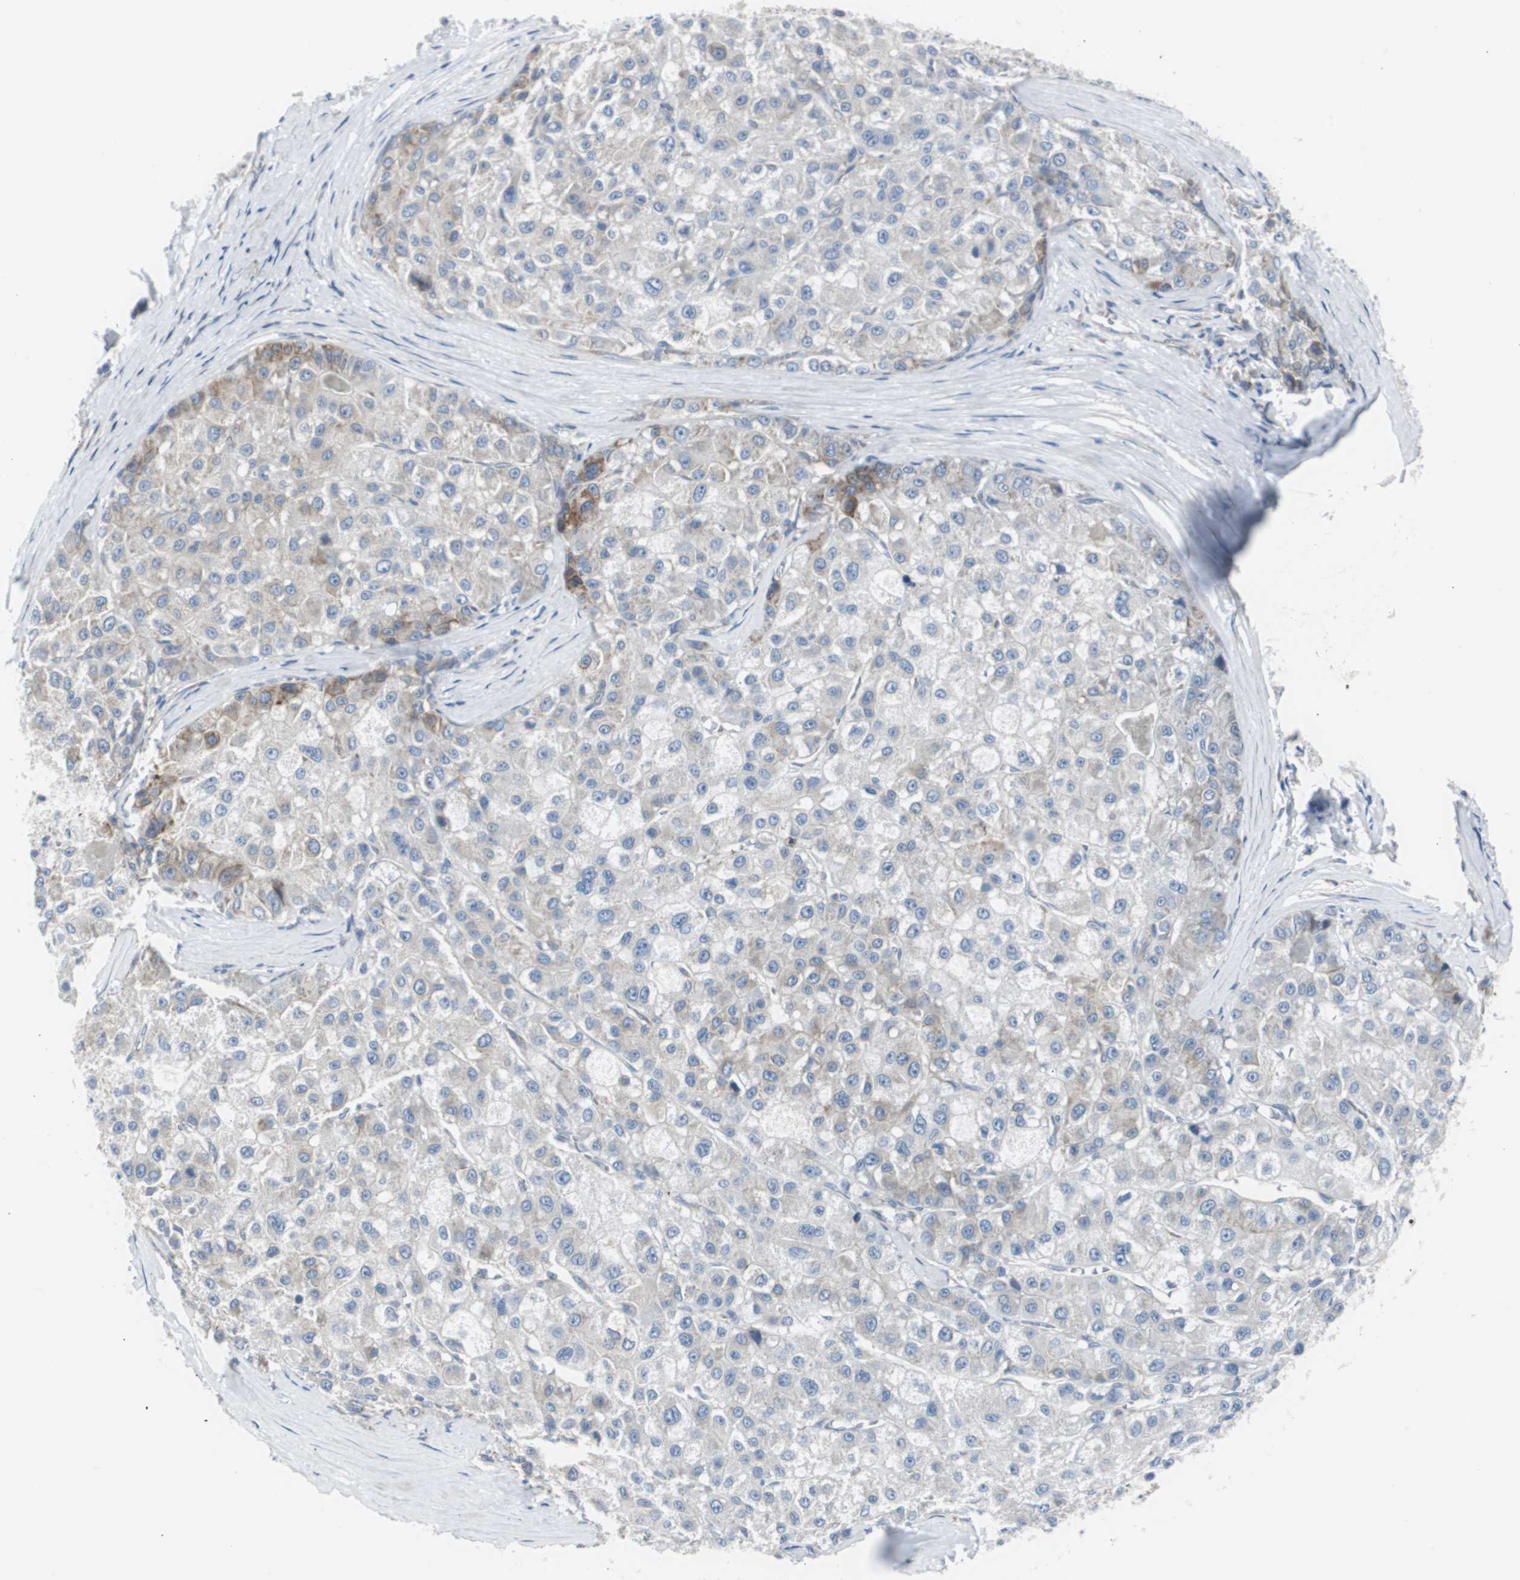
{"staining": {"intensity": "negative", "quantity": "none", "location": "none"}, "tissue": "liver cancer", "cell_type": "Tumor cells", "image_type": "cancer", "snomed": [{"axis": "morphology", "description": "Carcinoma, Hepatocellular, NOS"}, {"axis": "topography", "description": "Liver"}], "caption": "Liver cancer (hepatocellular carcinoma) was stained to show a protein in brown. There is no significant positivity in tumor cells. (Stains: DAB (3,3'-diaminobenzidine) immunohistochemistry with hematoxylin counter stain, Microscopy: brightfield microscopy at high magnification).", "gene": "RPS12", "patient": {"sex": "male", "age": 80}}